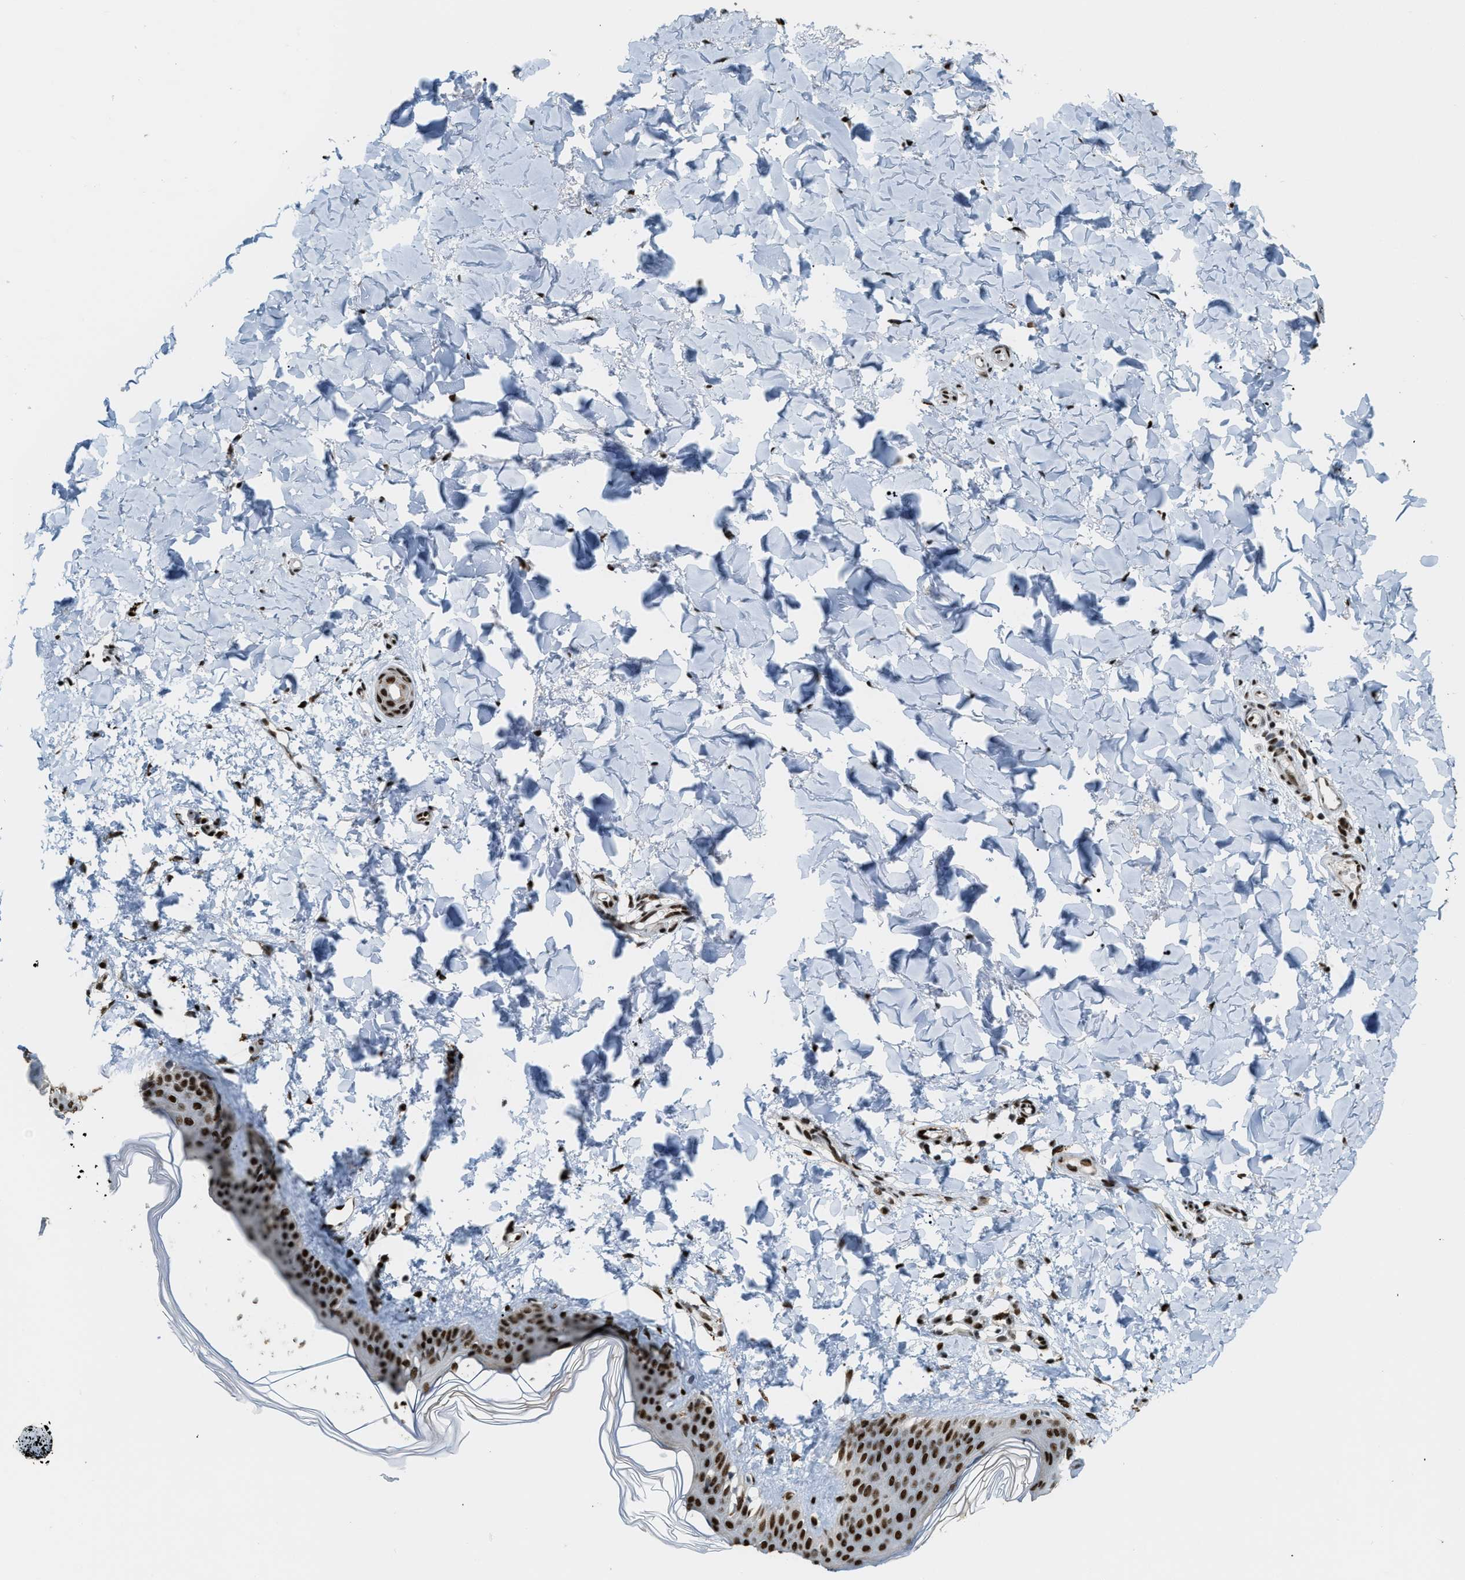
{"staining": {"intensity": "strong", "quantity": ">75%", "location": "nuclear"}, "tissue": "skin", "cell_type": "Fibroblasts", "image_type": "normal", "snomed": [{"axis": "morphology", "description": "Normal tissue, NOS"}, {"axis": "topography", "description": "Skin"}], "caption": "Brown immunohistochemical staining in unremarkable skin reveals strong nuclear positivity in about >75% of fibroblasts. Nuclei are stained in blue.", "gene": "NUMA1", "patient": {"sex": "female", "age": 17}}